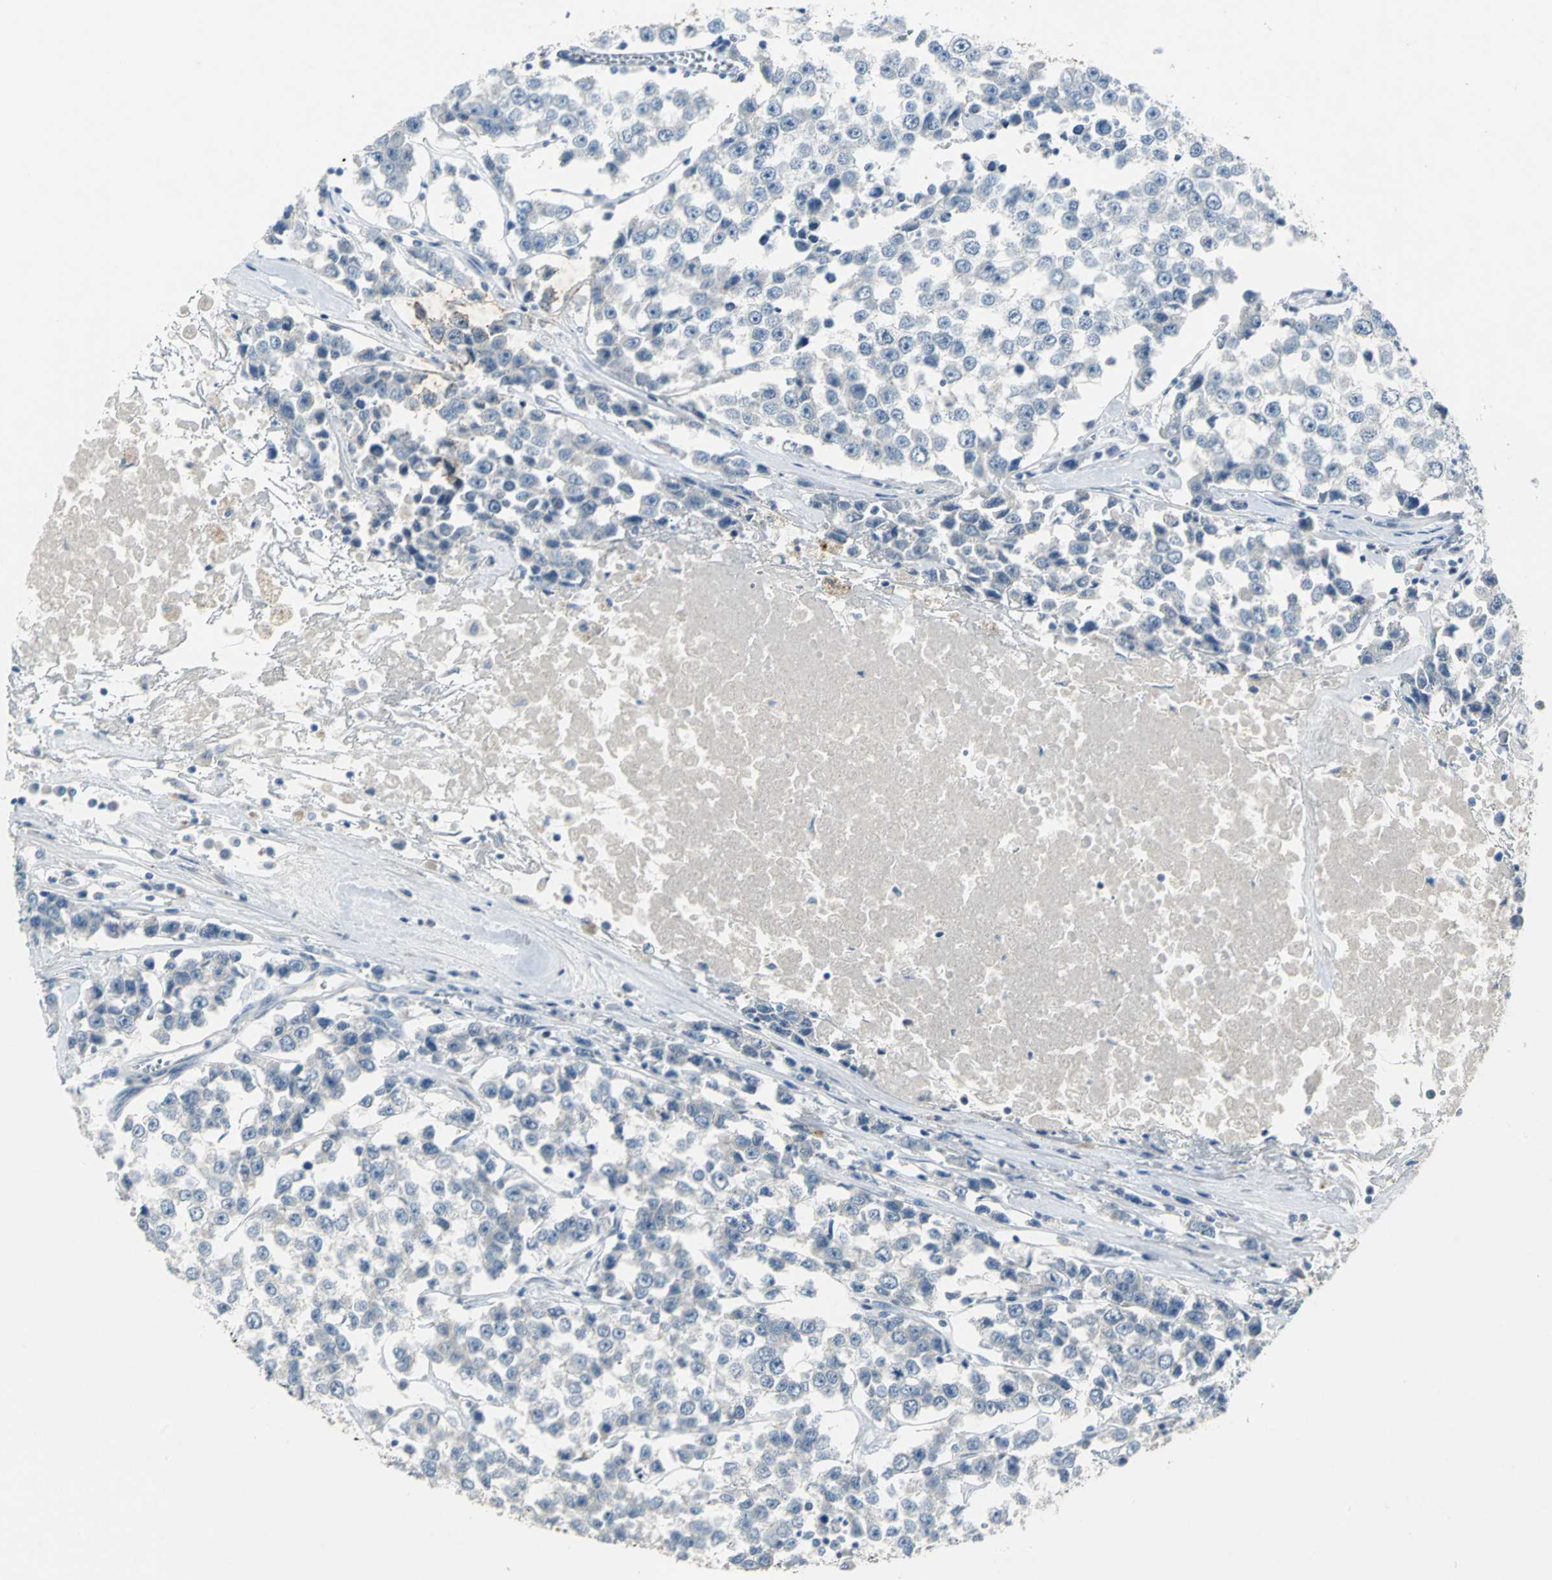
{"staining": {"intensity": "negative", "quantity": "none", "location": "none"}, "tissue": "testis cancer", "cell_type": "Tumor cells", "image_type": "cancer", "snomed": [{"axis": "morphology", "description": "Seminoma, NOS"}, {"axis": "morphology", "description": "Carcinoma, Embryonal, NOS"}, {"axis": "topography", "description": "Testis"}], "caption": "Embryonal carcinoma (testis) was stained to show a protein in brown. There is no significant positivity in tumor cells.", "gene": "PTGDS", "patient": {"sex": "male", "age": 52}}